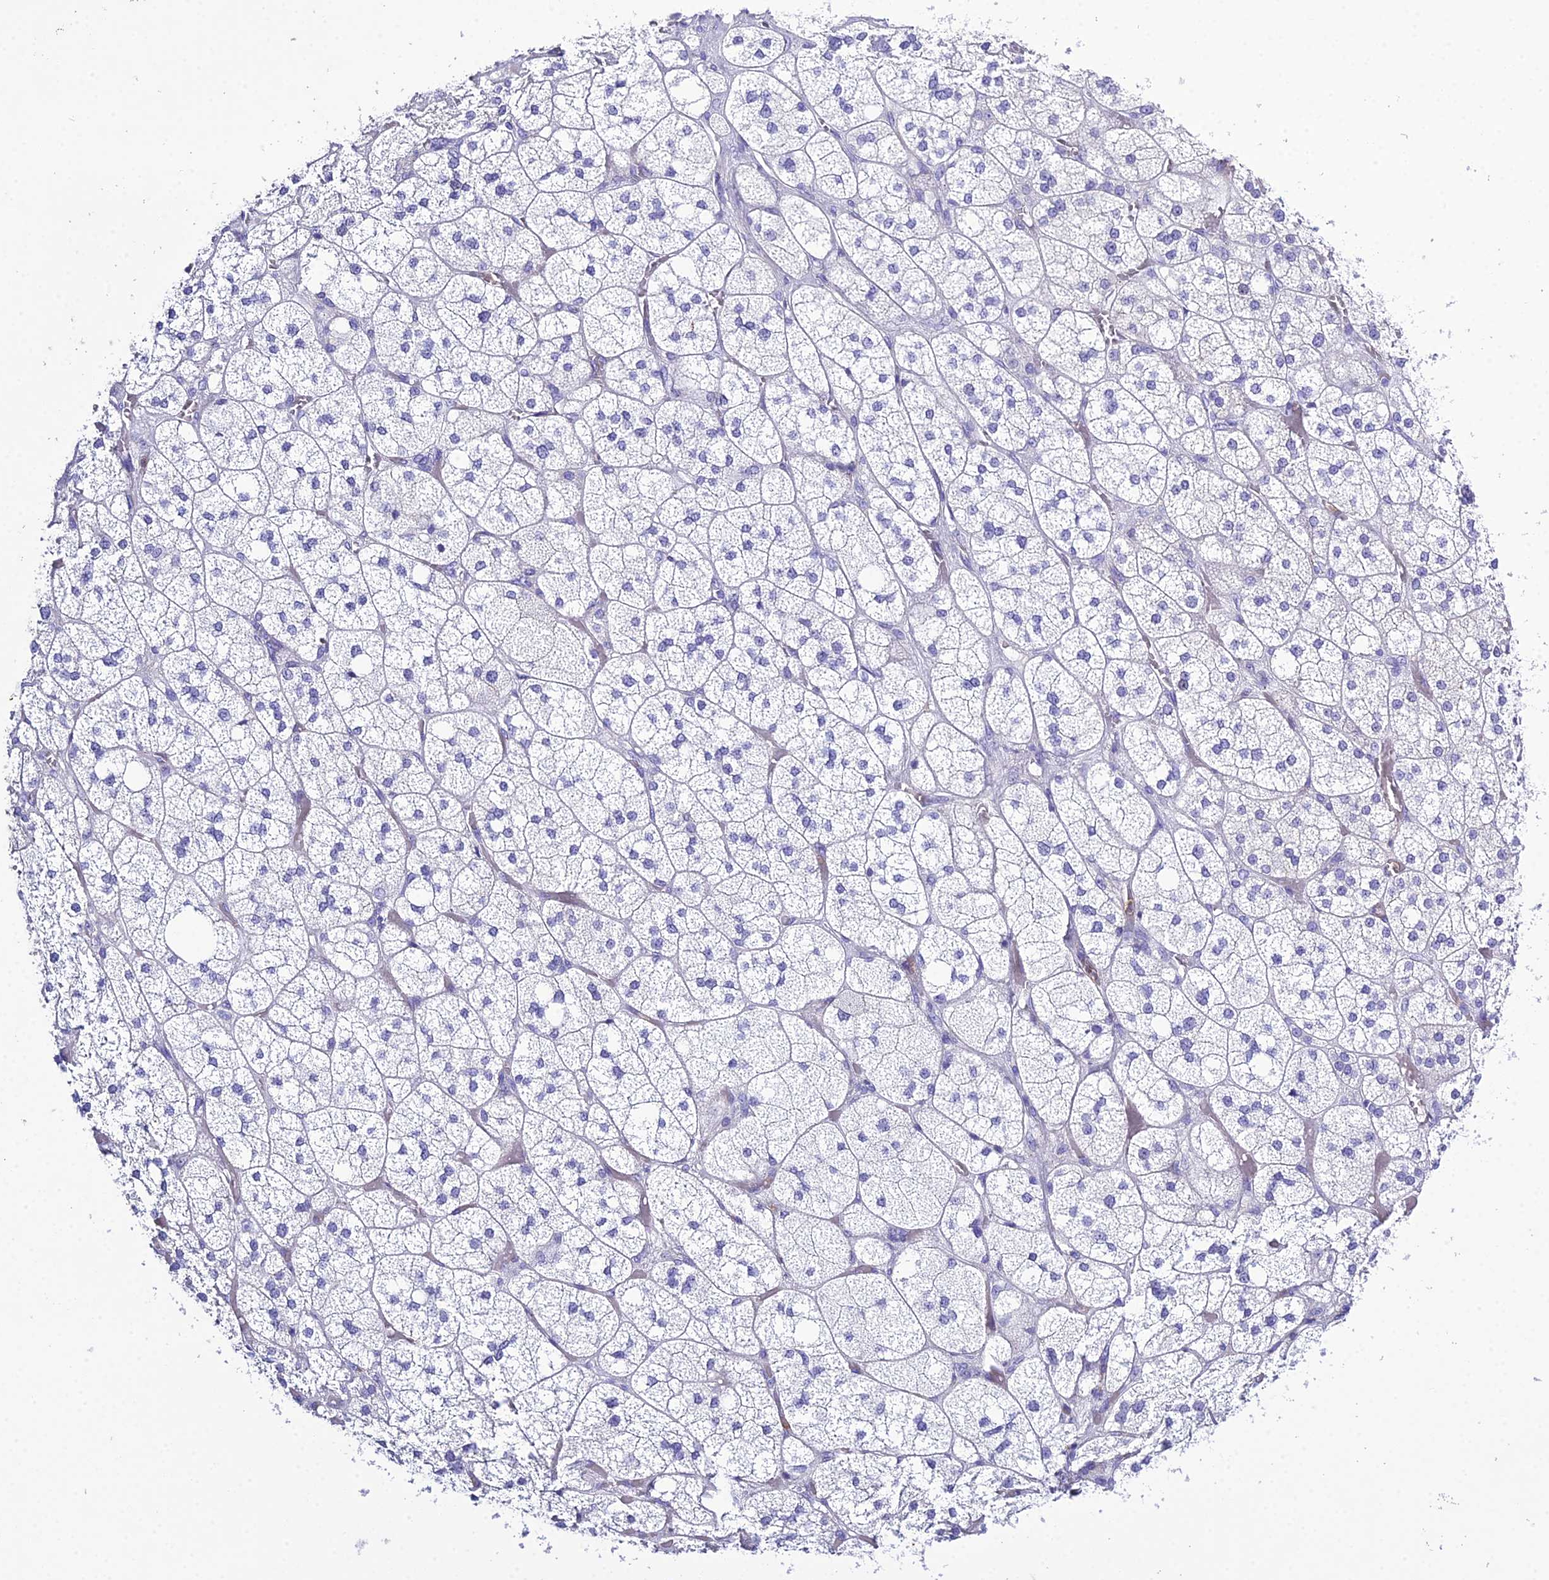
{"staining": {"intensity": "negative", "quantity": "none", "location": "none"}, "tissue": "adrenal gland", "cell_type": "Glandular cells", "image_type": "normal", "snomed": [{"axis": "morphology", "description": "Normal tissue, NOS"}, {"axis": "topography", "description": "Adrenal gland"}], "caption": "This is an IHC image of benign human adrenal gland. There is no expression in glandular cells.", "gene": "OR1Q1", "patient": {"sex": "male", "age": 61}}